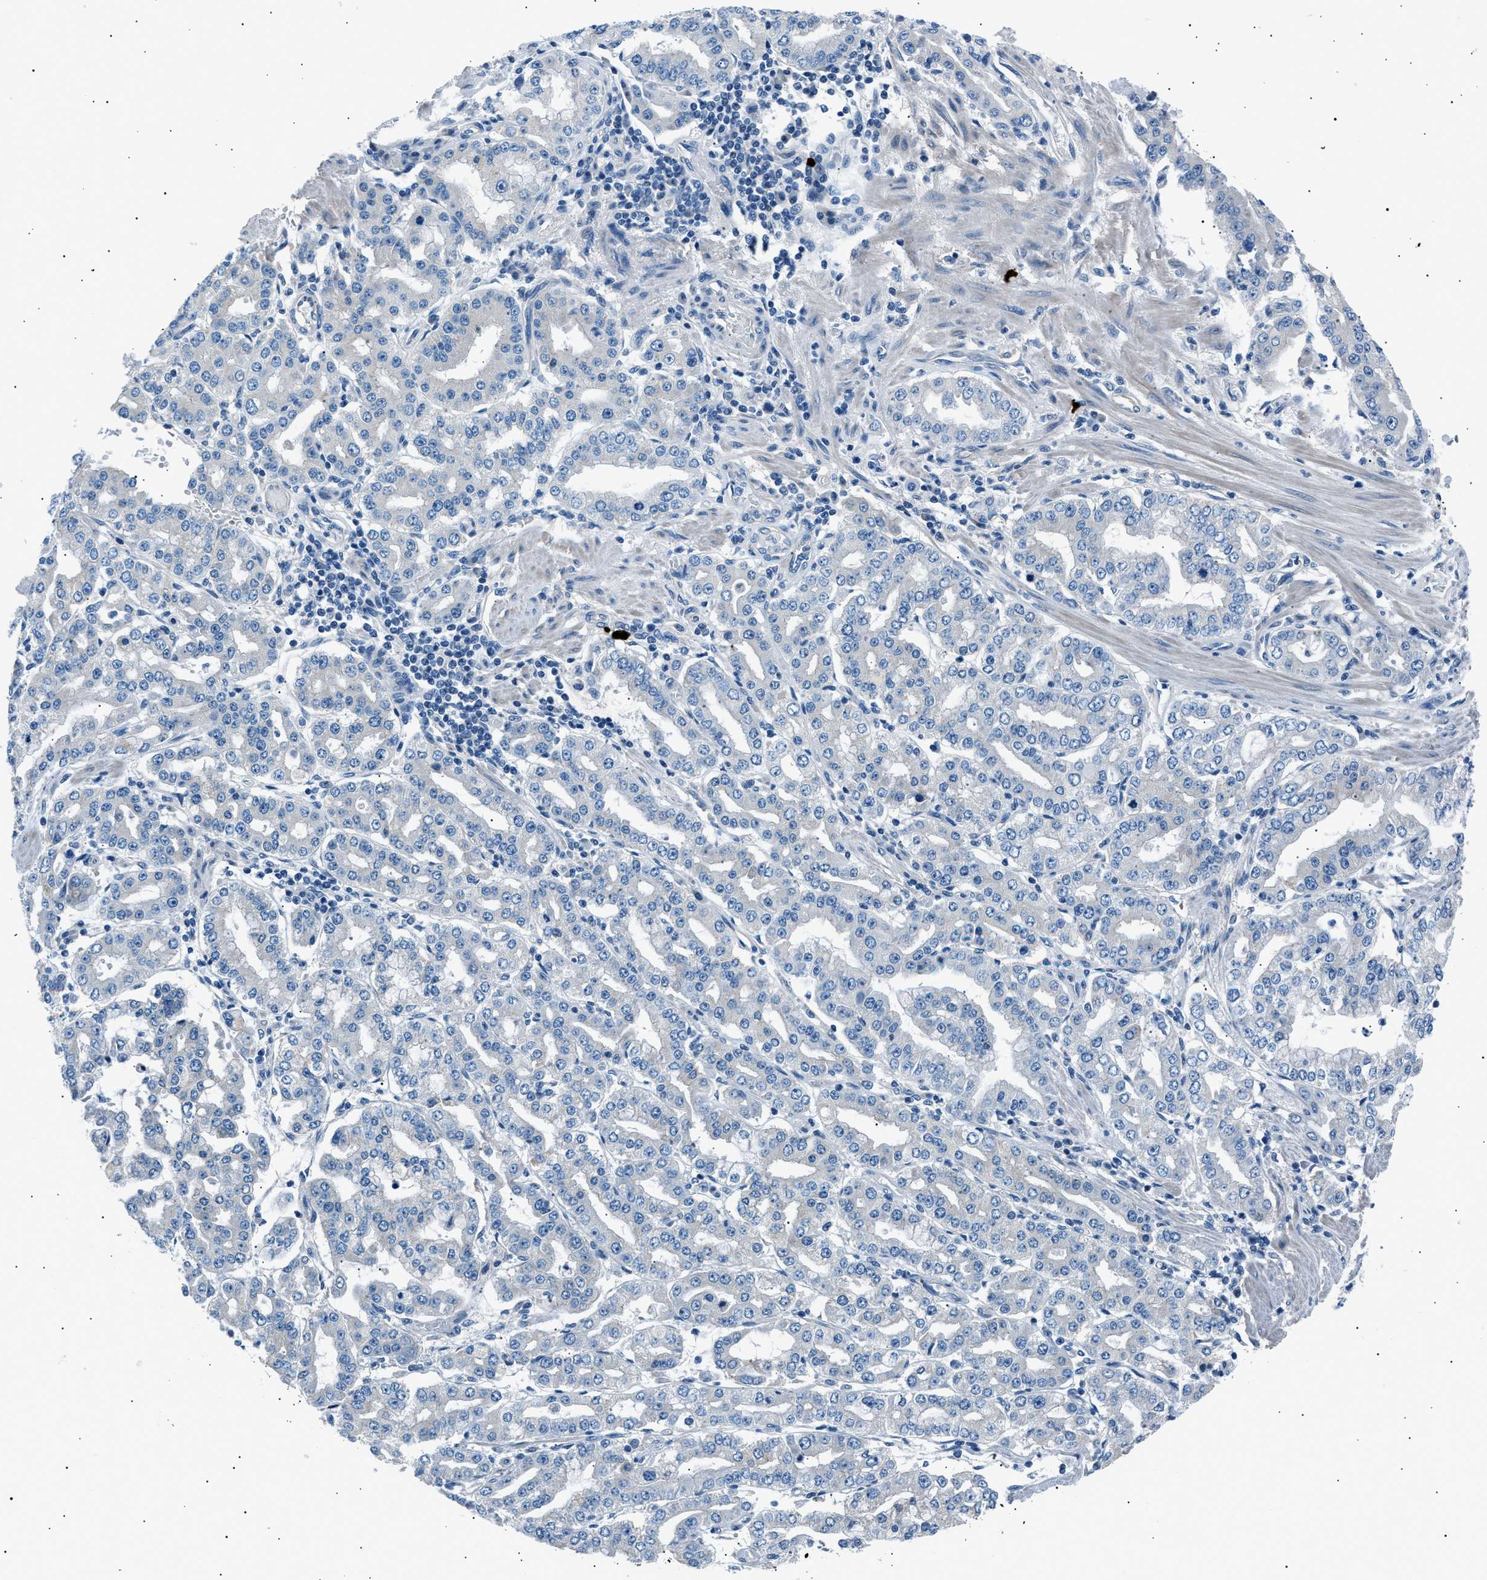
{"staining": {"intensity": "negative", "quantity": "none", "location": "none"}, "tissue": "stomach cancer", "cell_type": "Tumor cells", "image_type": "cancer", "snomed": [{"axis": "morphology", "description": "Adenocarcinoma, NOS"}, {"axis": "topography", "description": "Stomach"}], "caption": "A micrograph of stomach cancer stained for a protein shows no brown staining in tumor cells.", "gene": "LRRC37B", "patient": {"sex": "male", "age": 76}}